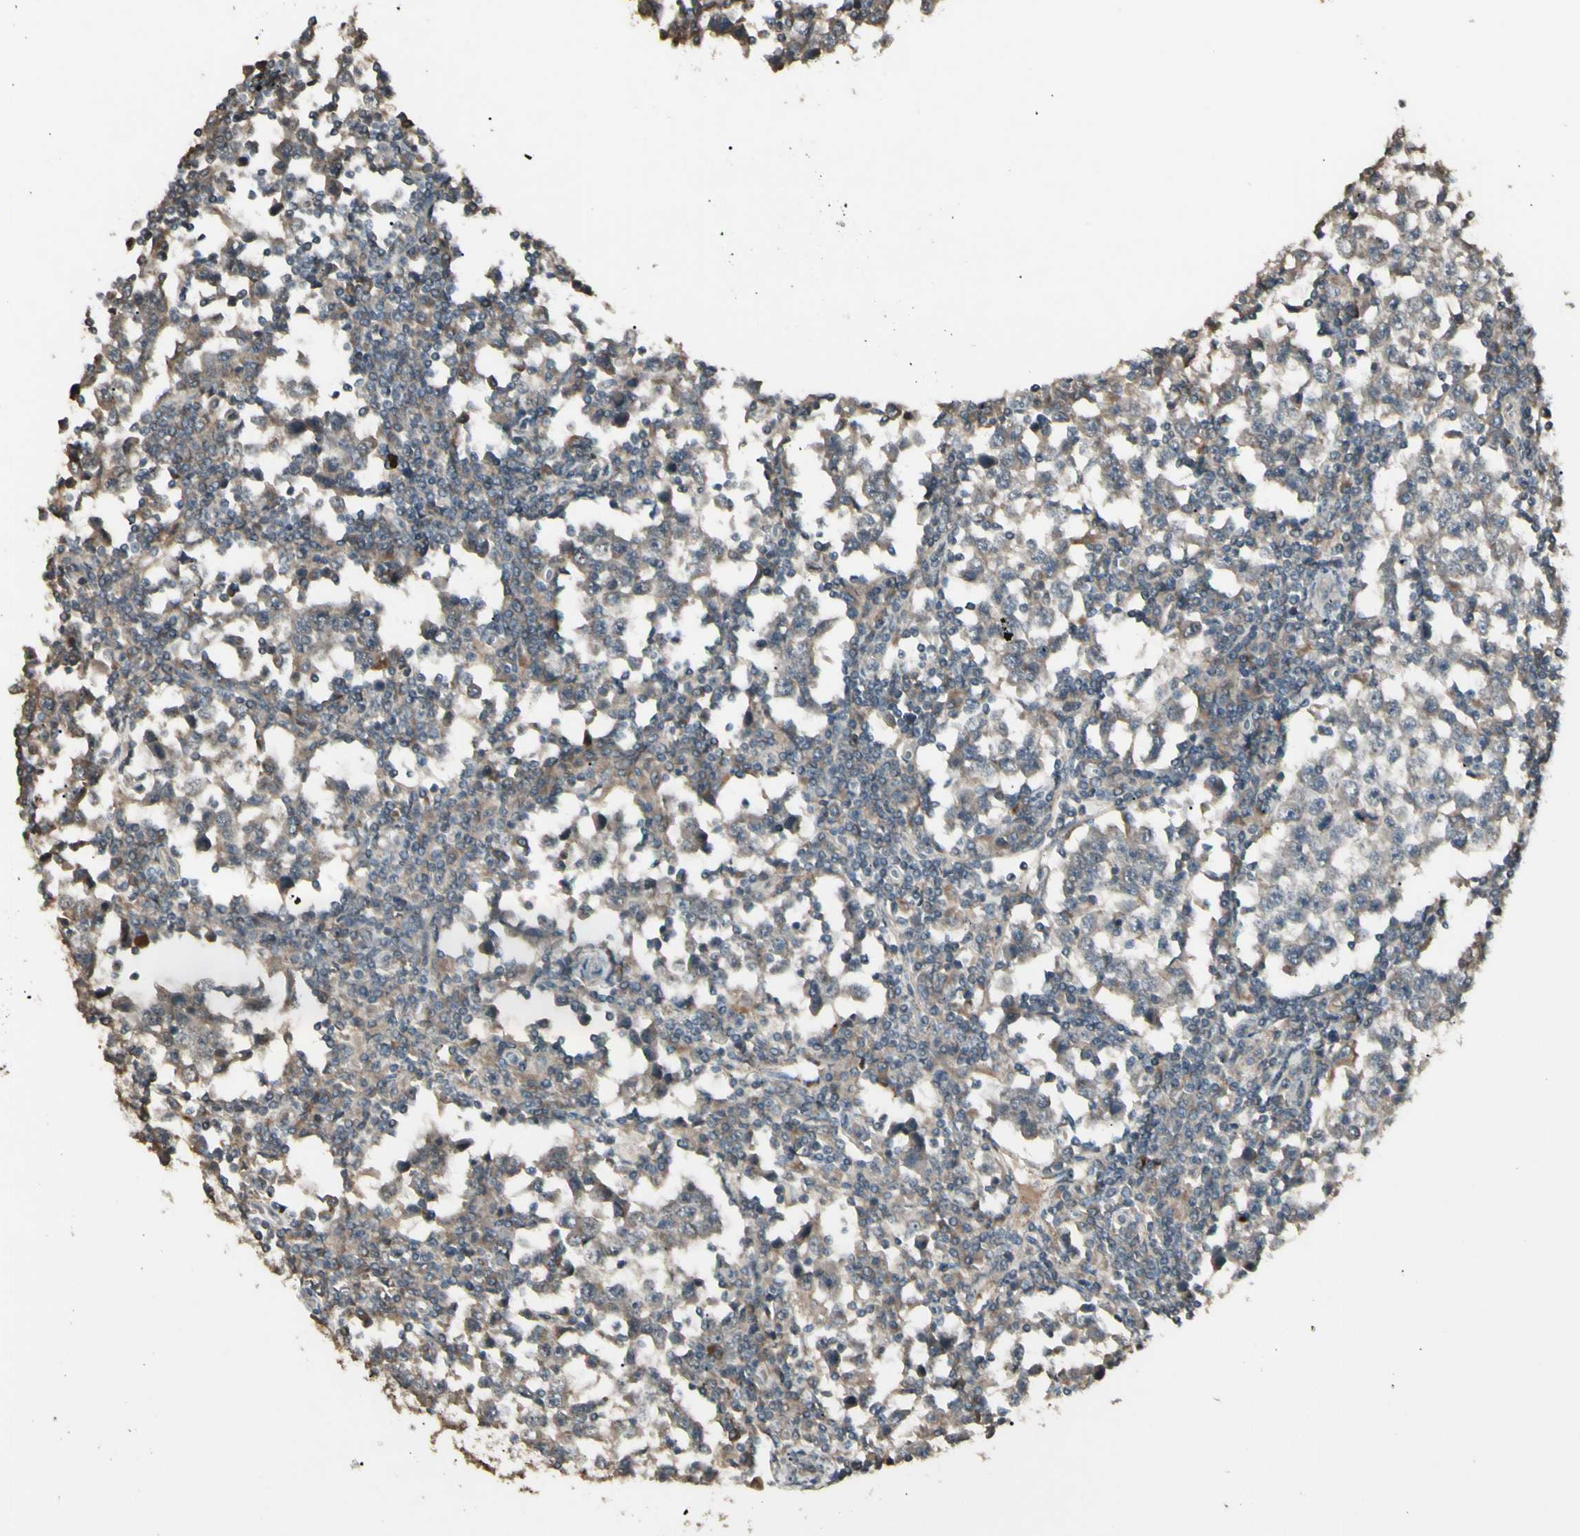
{"staining": {"intensity": "weak", "quantity": ">75%", "location": "cytoplasmic/membranous"}, "tissue": "testis cancer", "cell_type": "Tumor cells", "image_type": "cancer", "snomed": [{"axis": "morphology", "description": "Seminoma, NOS"}, {"axis": "topography", "description": "Testis"}], "caption": "Protein positivity by IHC reveals weak cytoplasmic/membranous positivity in about >75% of tumor cells in testis cancer (seminoma).", "gene": "GNAS", "patient": {"sex": "male", "age": 65}}